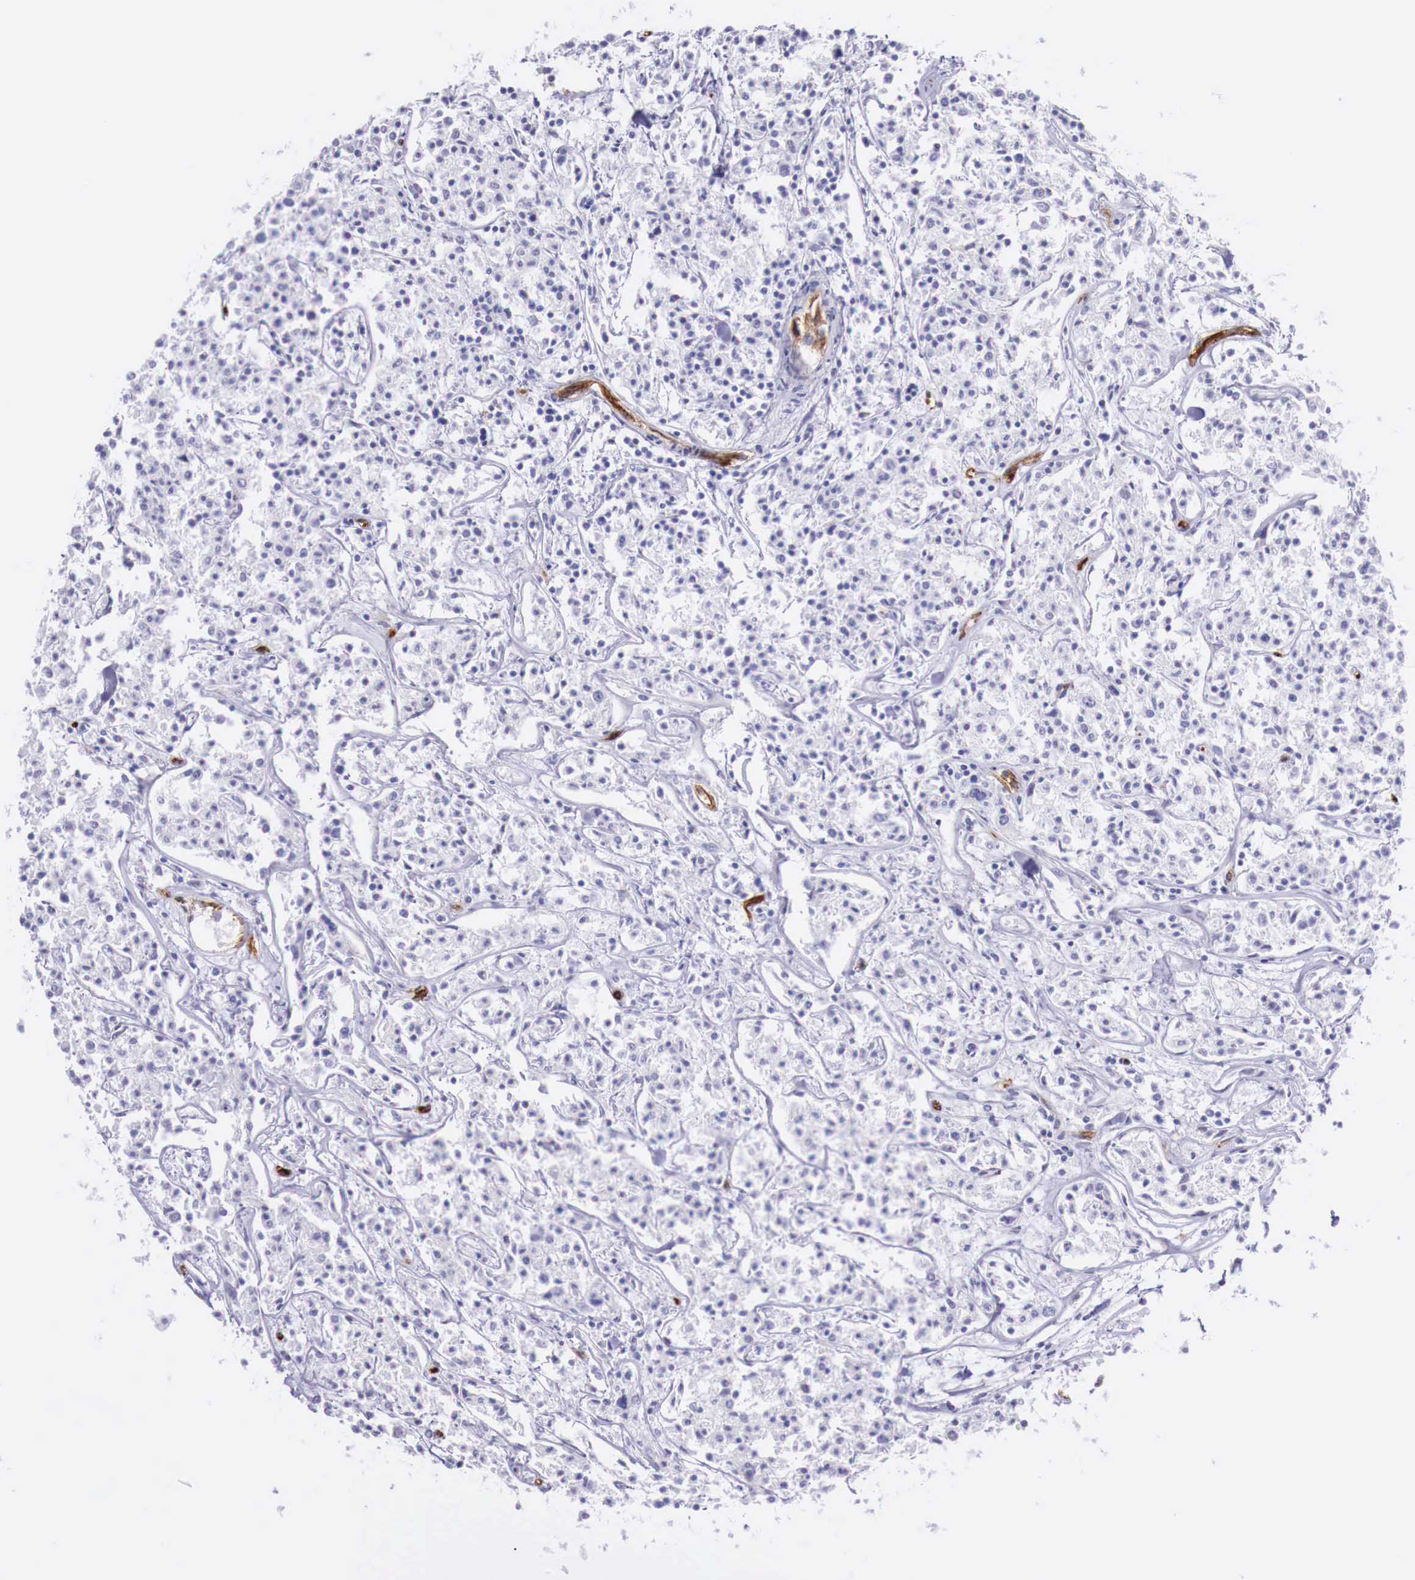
{"staining": {"intensity": "negative", "quantity": "none", "location": "none"}, "tissue": "lymphoma", "cell_type": "Tumor cells", "image_type": "cancer", "snomed": [{"axis": "morphology", "description": "Malignant lymphoma, non-Hodgkin's type, Low grade"}, {"axis": "topography", "description": "Small intestine"}], "caption": "Immunohistochemistry (IHC) photomicrograph of malignant lymphoma, non-Hodgkin's type (low-grade) stained for a protein (brown), which displays no staining in tumor cells.", "gene": "MSR1", "patient": {"sex": "female", "age": 59}}